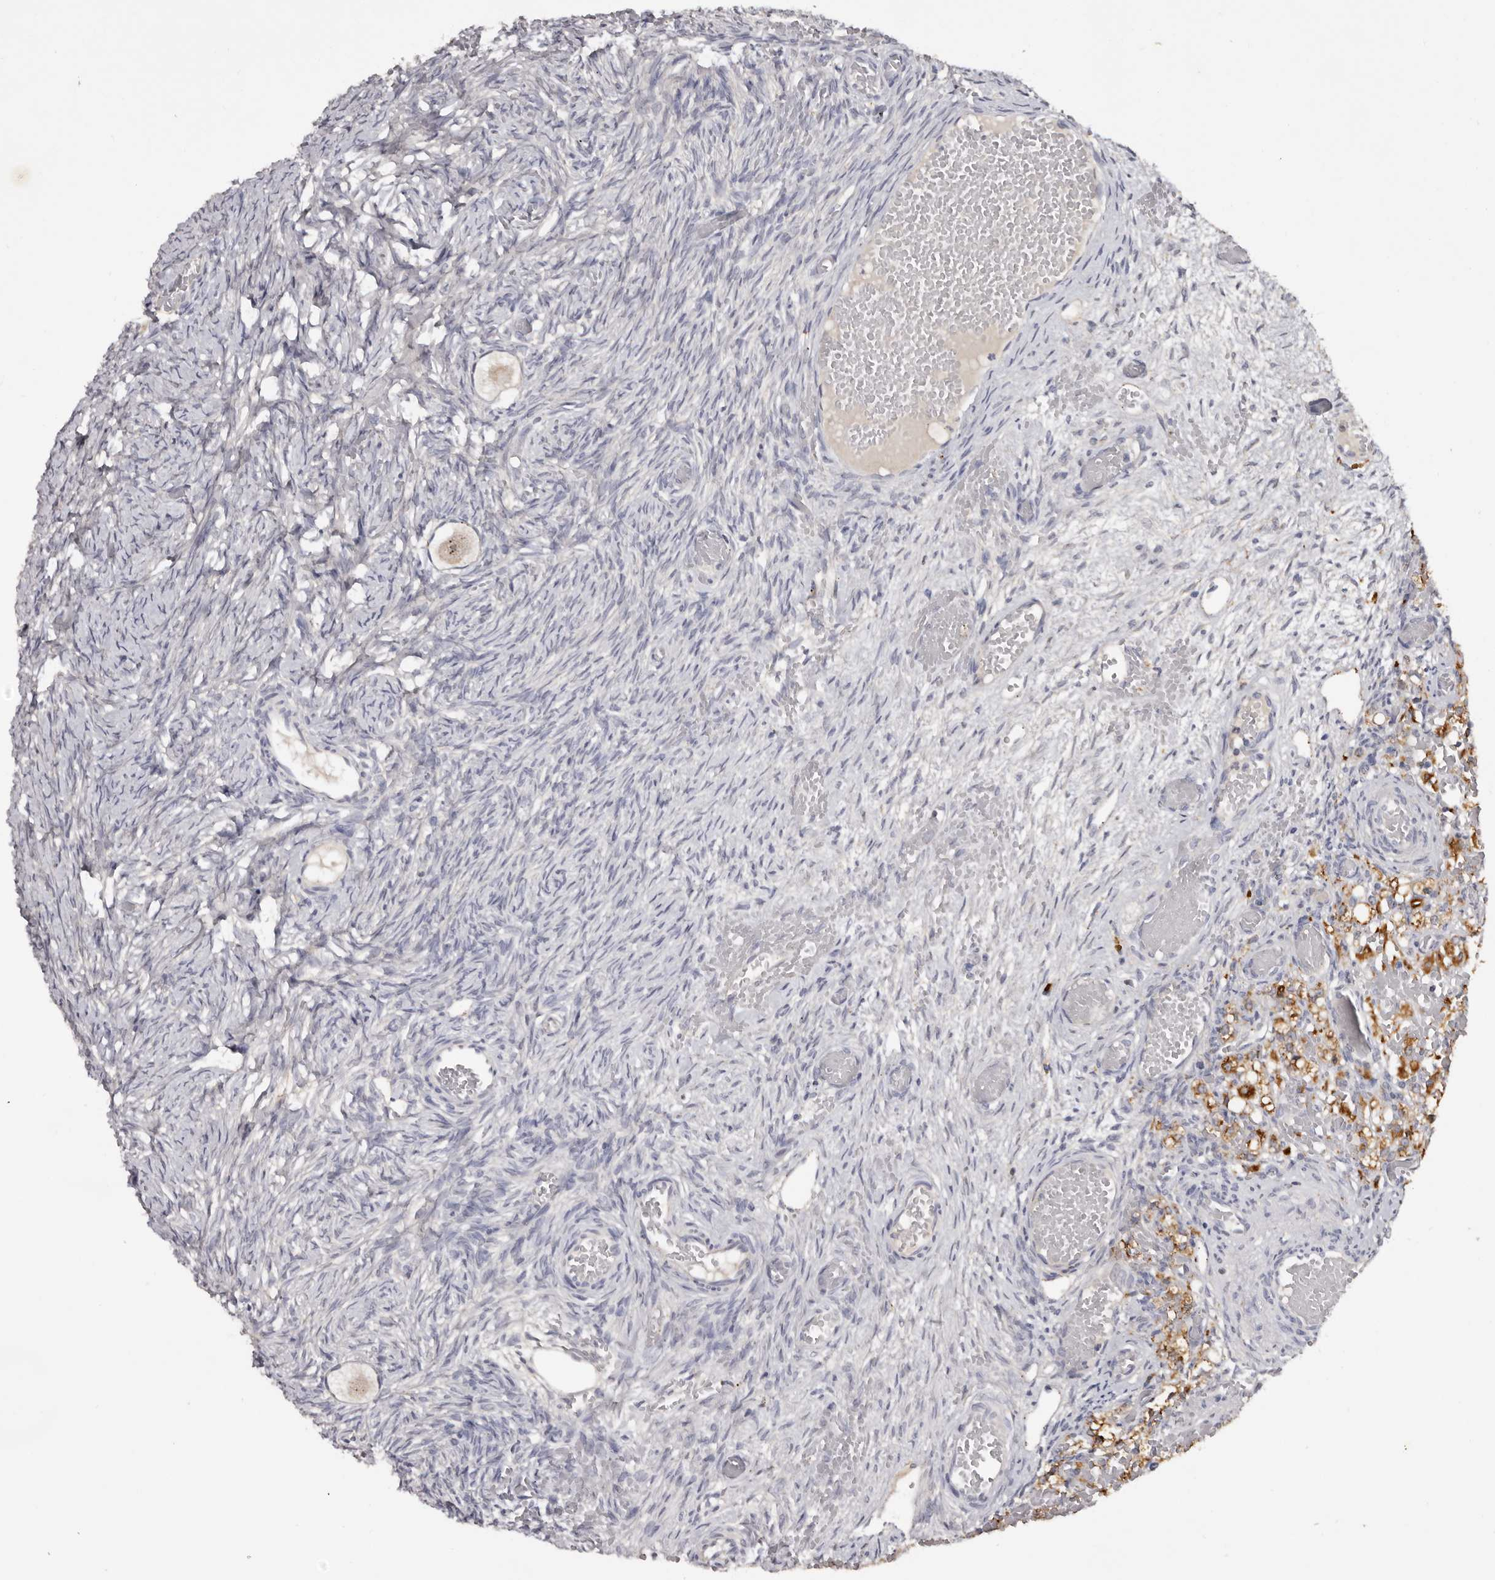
{"staining": {"intensity": "weak", "quantity": "<25%", "location": "cytoplasmic/membranous"}, "tissue": "ovary", "cell_type": "Follicle cells", "image_type": "normal", "snomed": [{"axis": "morphology", "description": "Adenocarcinoma, NOS"}, {"axis": "topography", "description": "Endometrium"}], "caption": "This image is of unremarkable ovary stained with immunohistochemistry (IHC) to label a protein in brown with the nuclei are counter-stained blue. There is no positivity in follicle cells.", "gene": "DAP", "patient": {"sex": "female", "age": 32}}